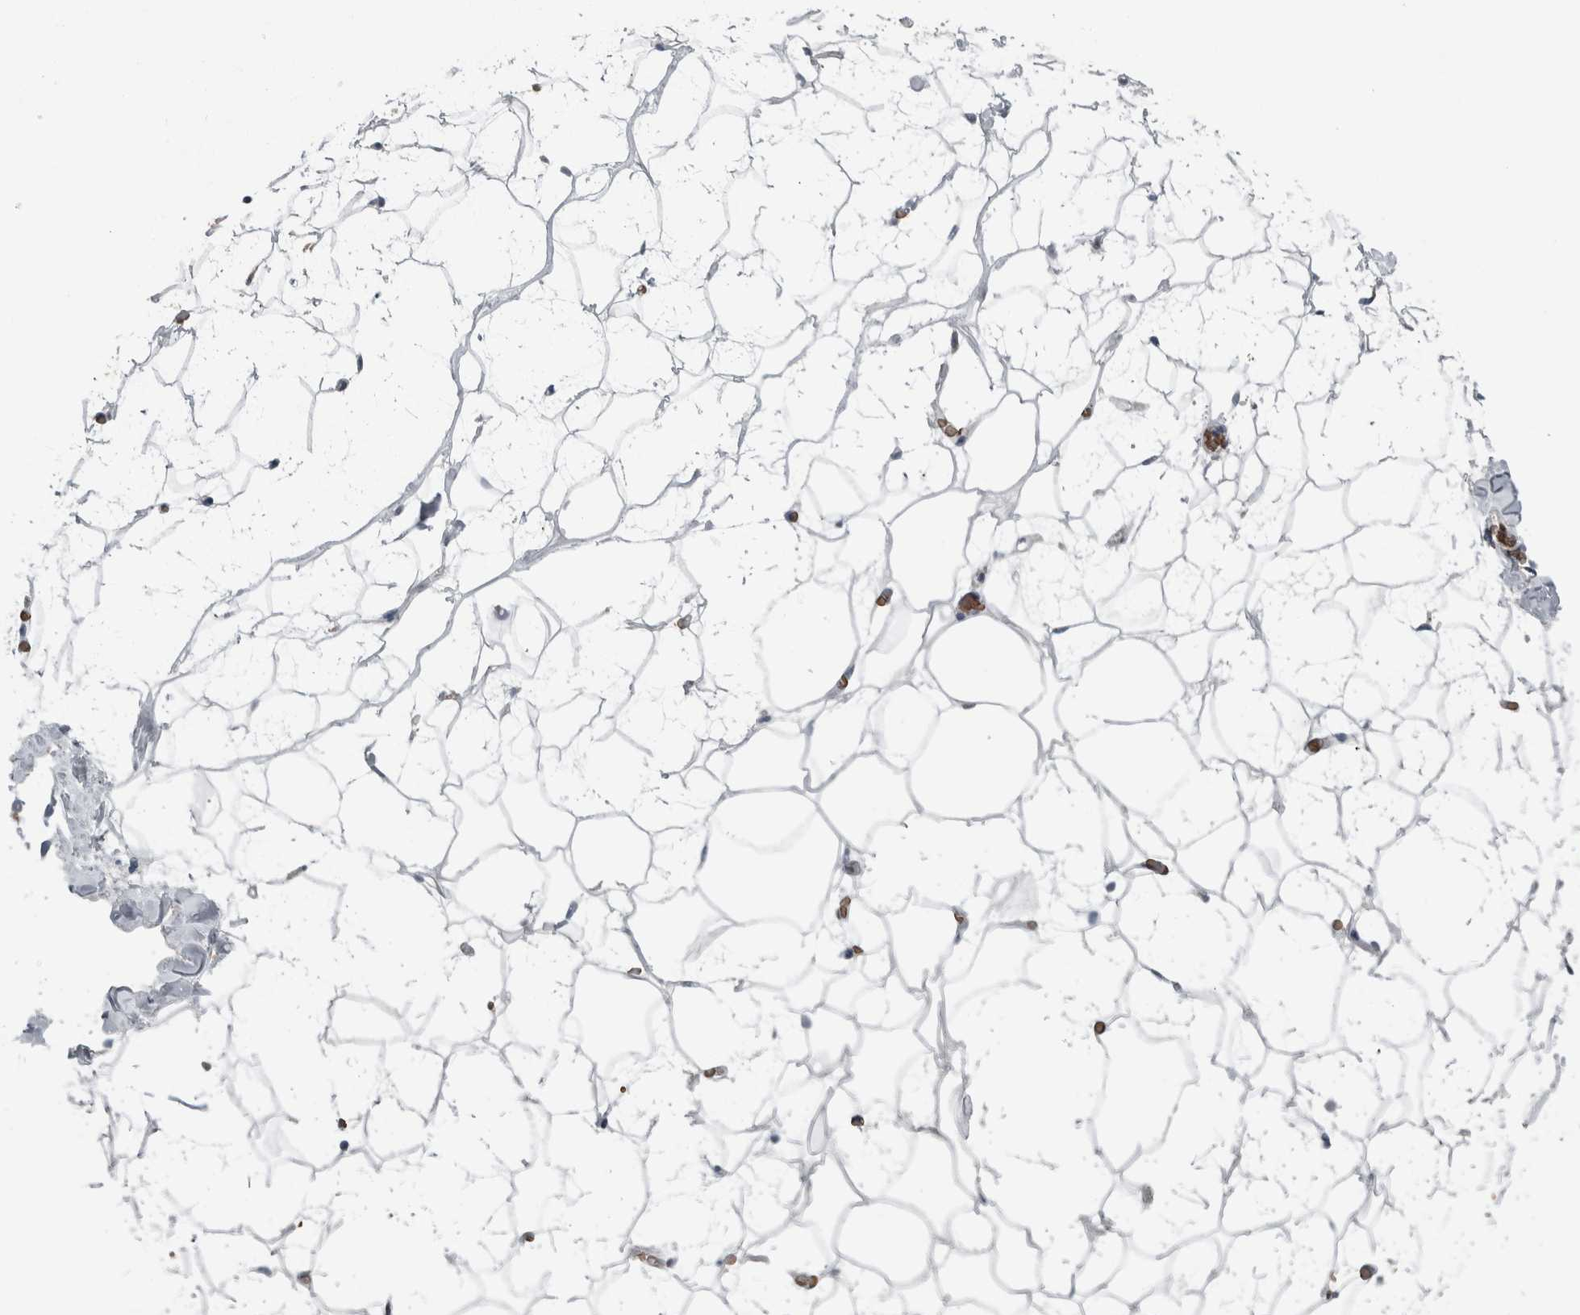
{"staining": {"intensity": "negative", "quantity": "none", "location": "none"}, "tissue": "adipose tissue", "cell_type": "Adipocytes", "image_type": "normal", "snomed": [{"axis": "morphology", "description": "Normal tissue, NOS"}, {"axis": "morphology", "description": "Fibrosis, NOS"}, {"axis": "topography", "description": "Breast"}, {"axis": "topography", "description": "Adipose tissue"}], "caption": "This is an immunohistochemistry micrograph of benign adipose tissue. There is no positivity in adipocytes.", "gene": "SH3GL2", "patient": {"sex": "female", "age": 39}}